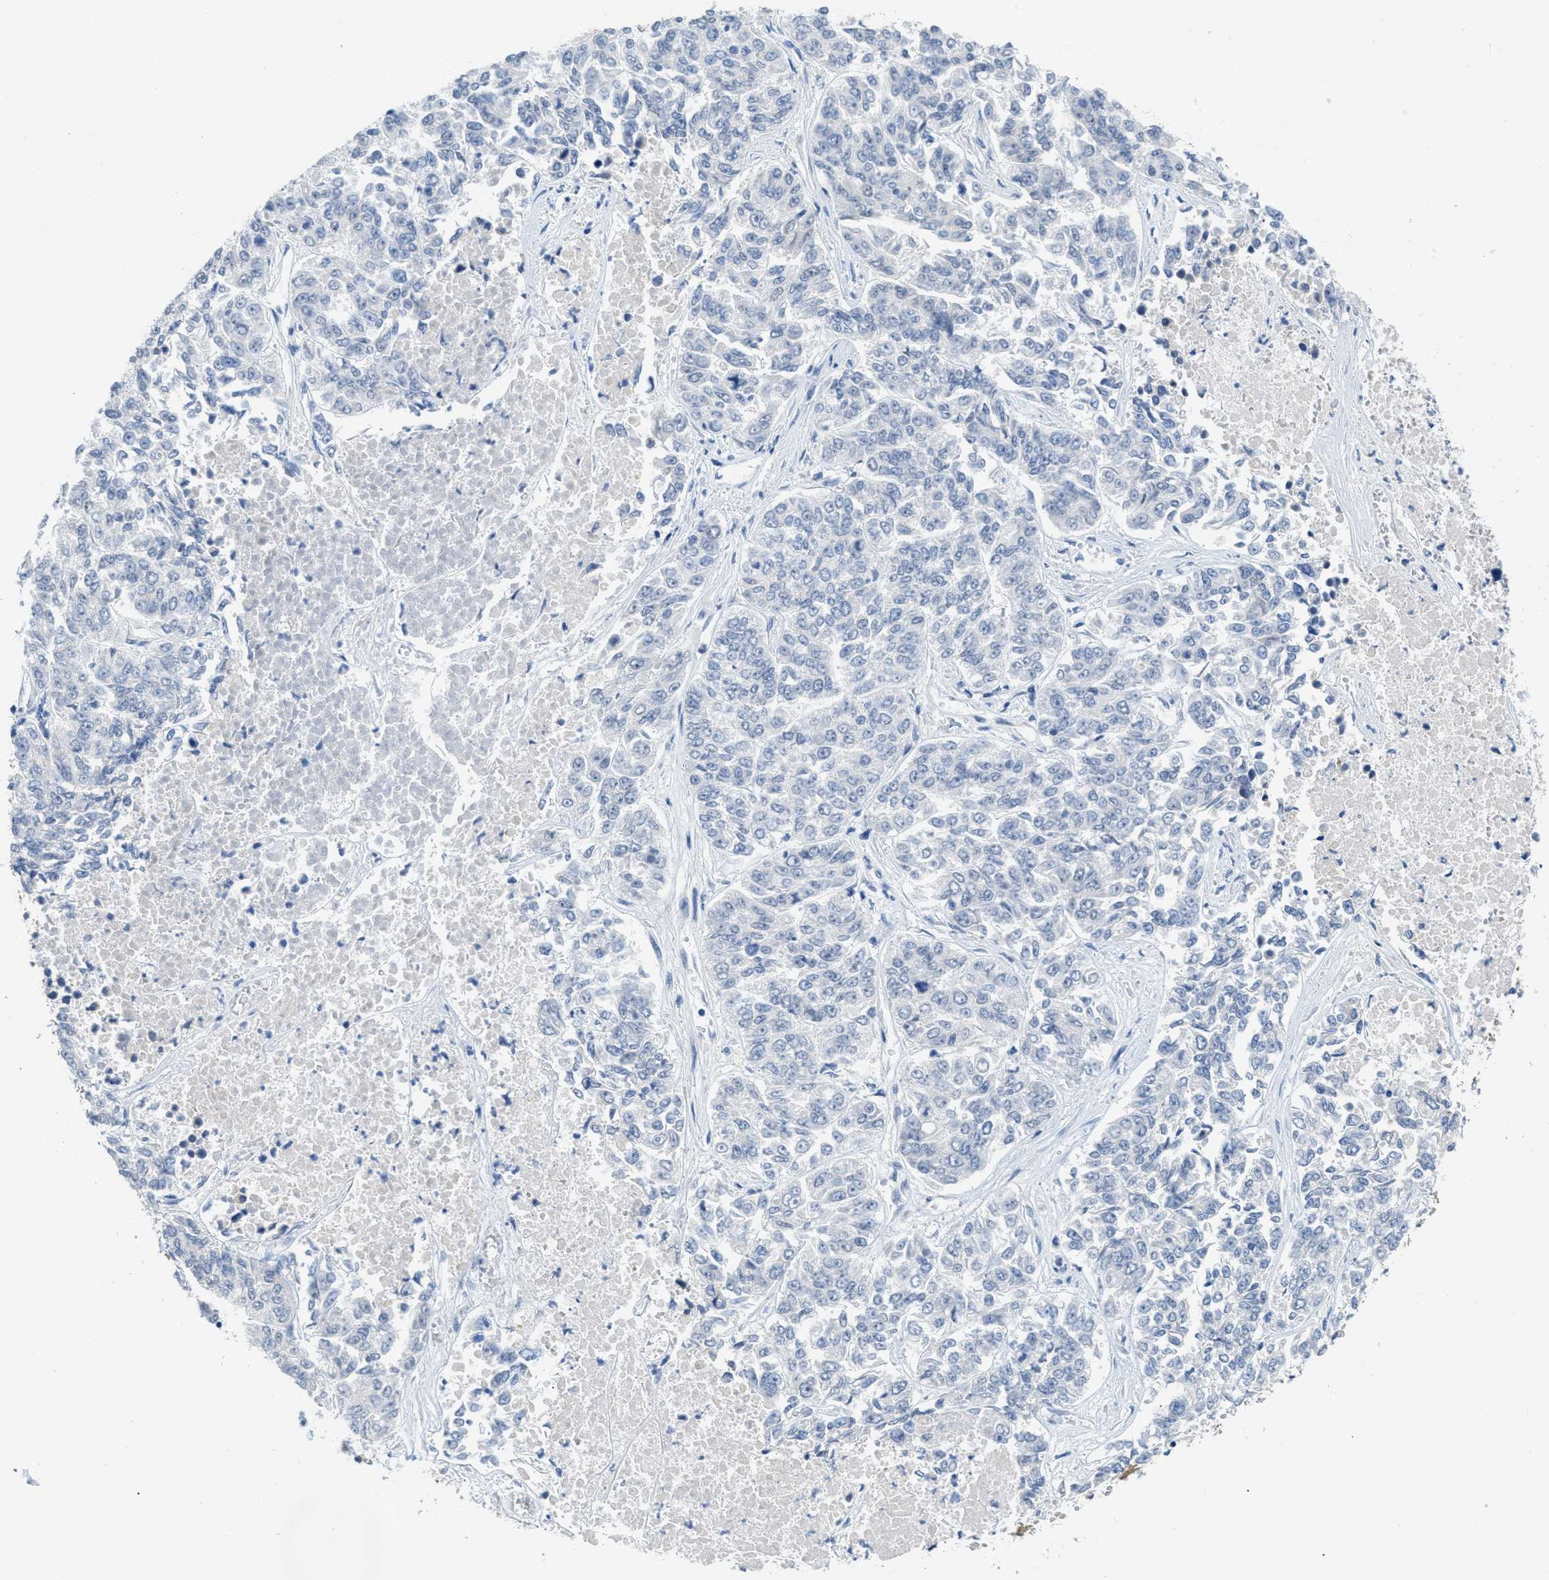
{"staining": {"intensity": "negative", "quantity": "none", "location": "none"}, "tissue": "lung cancer", "cell_type": "Tumor cells", "image_type": "cancer", "snomed": [{"axis": "morphology", "description": "Adenocarcinoma, NOS"}, {"axis": "topography", "description": "Lung"}], "caption": "Tumor cells are negative for protein expression in human lung cancer.", "gene": "HSF2", "patient": {"sex": "male", "age": 84}}